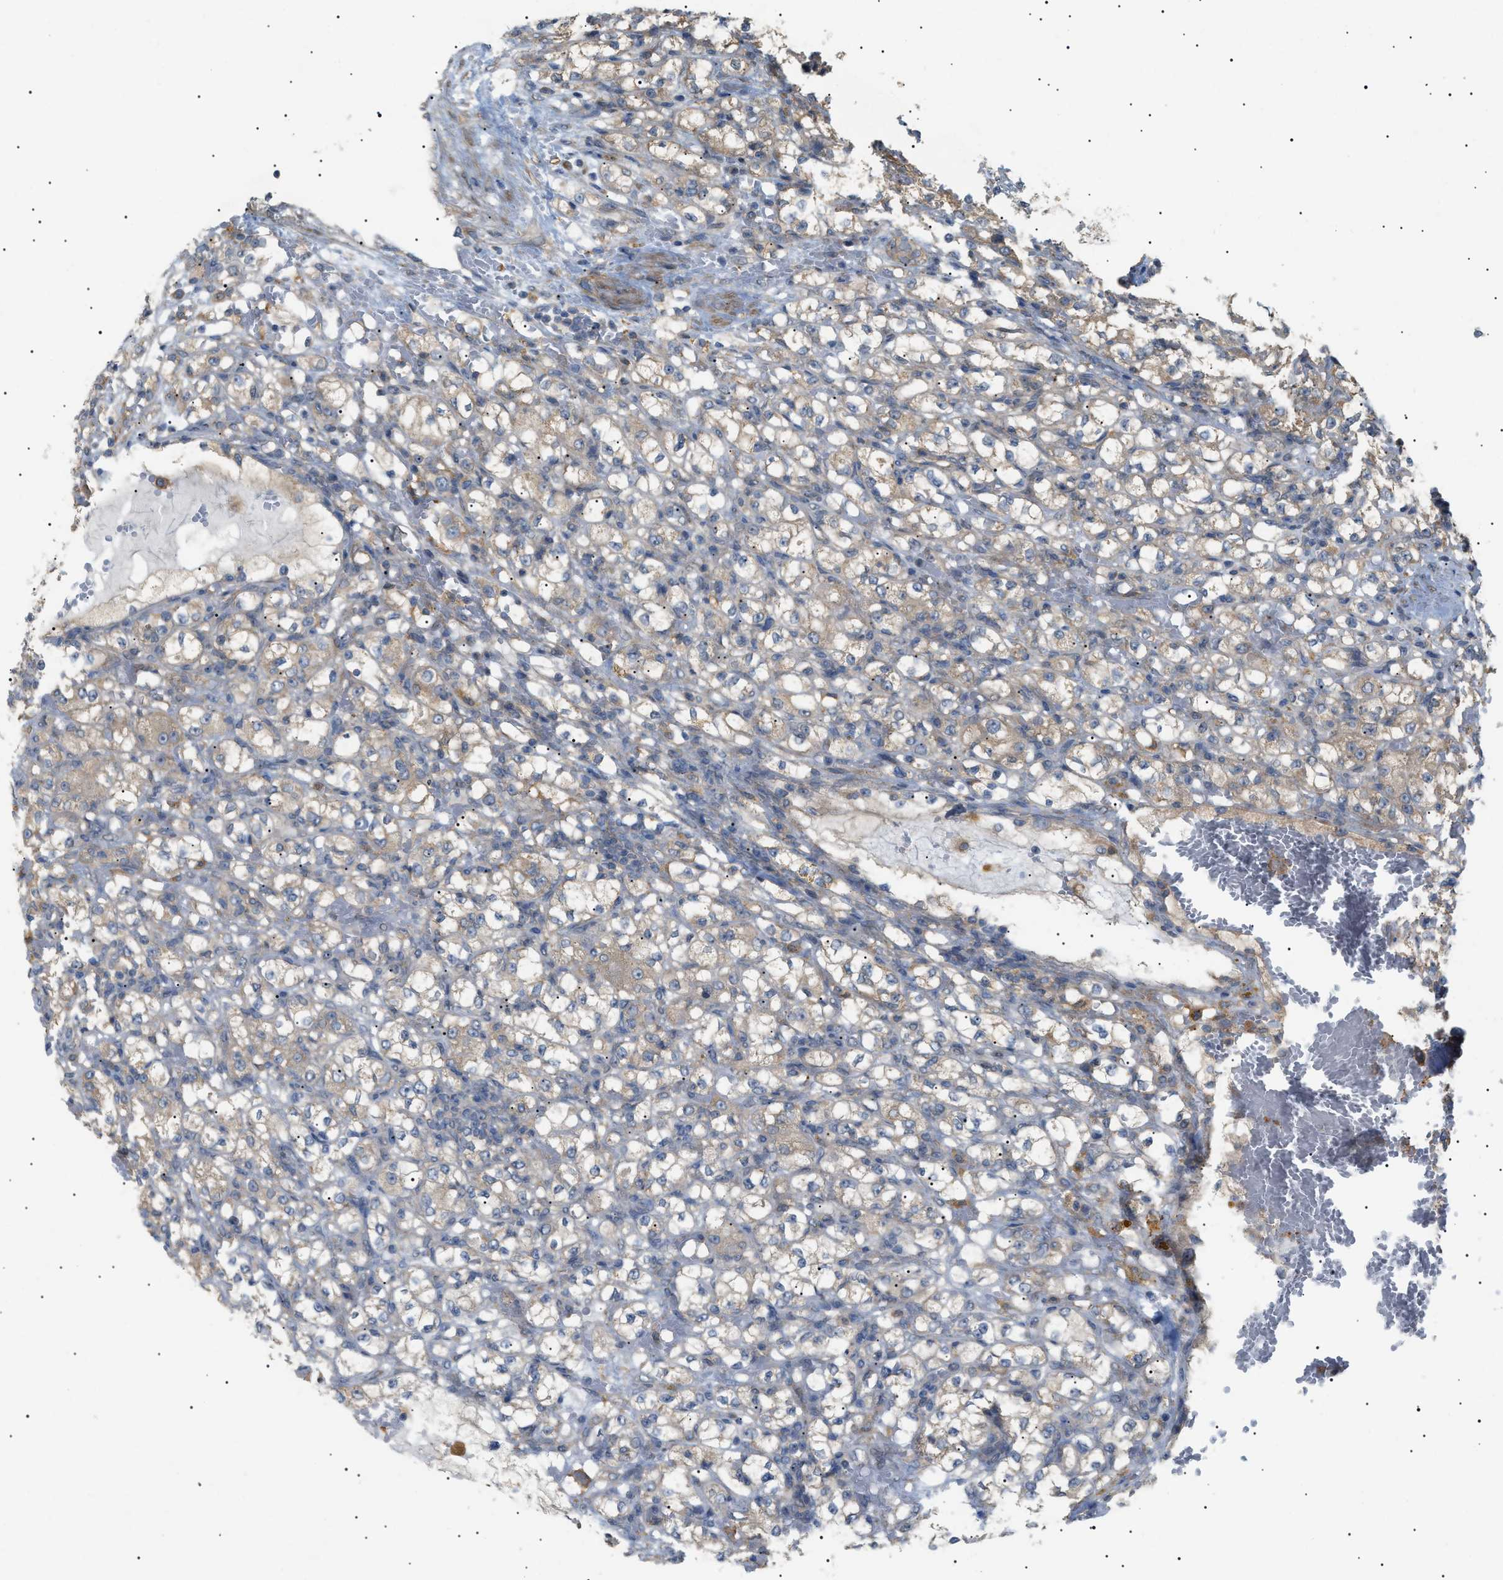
{"staining": {"intensity": "weak", "quantity": "25%-75%", "location": "cytoplasmic/membranous"}, "tissue": "renal cancer", "cell_type": "Tumor cells", "image_type": "cancer", "snomed": [{"axis": "morphology", "description": "Normal tissue, NOS"}, {"axis": "morphology", "description": "Adenocarcinoma, NOS"}, {"axis": "topography", "description": "Kidney"}], "caption": "There is low levels of weak cytoplasmic/membranous expression in tumor cells of renal cancer (adenocarcinoma), as demonstrated by immunohistochemical staining (brown color).", "gene": "IRS2", "patient": {"sex": "male", "age": 61}}